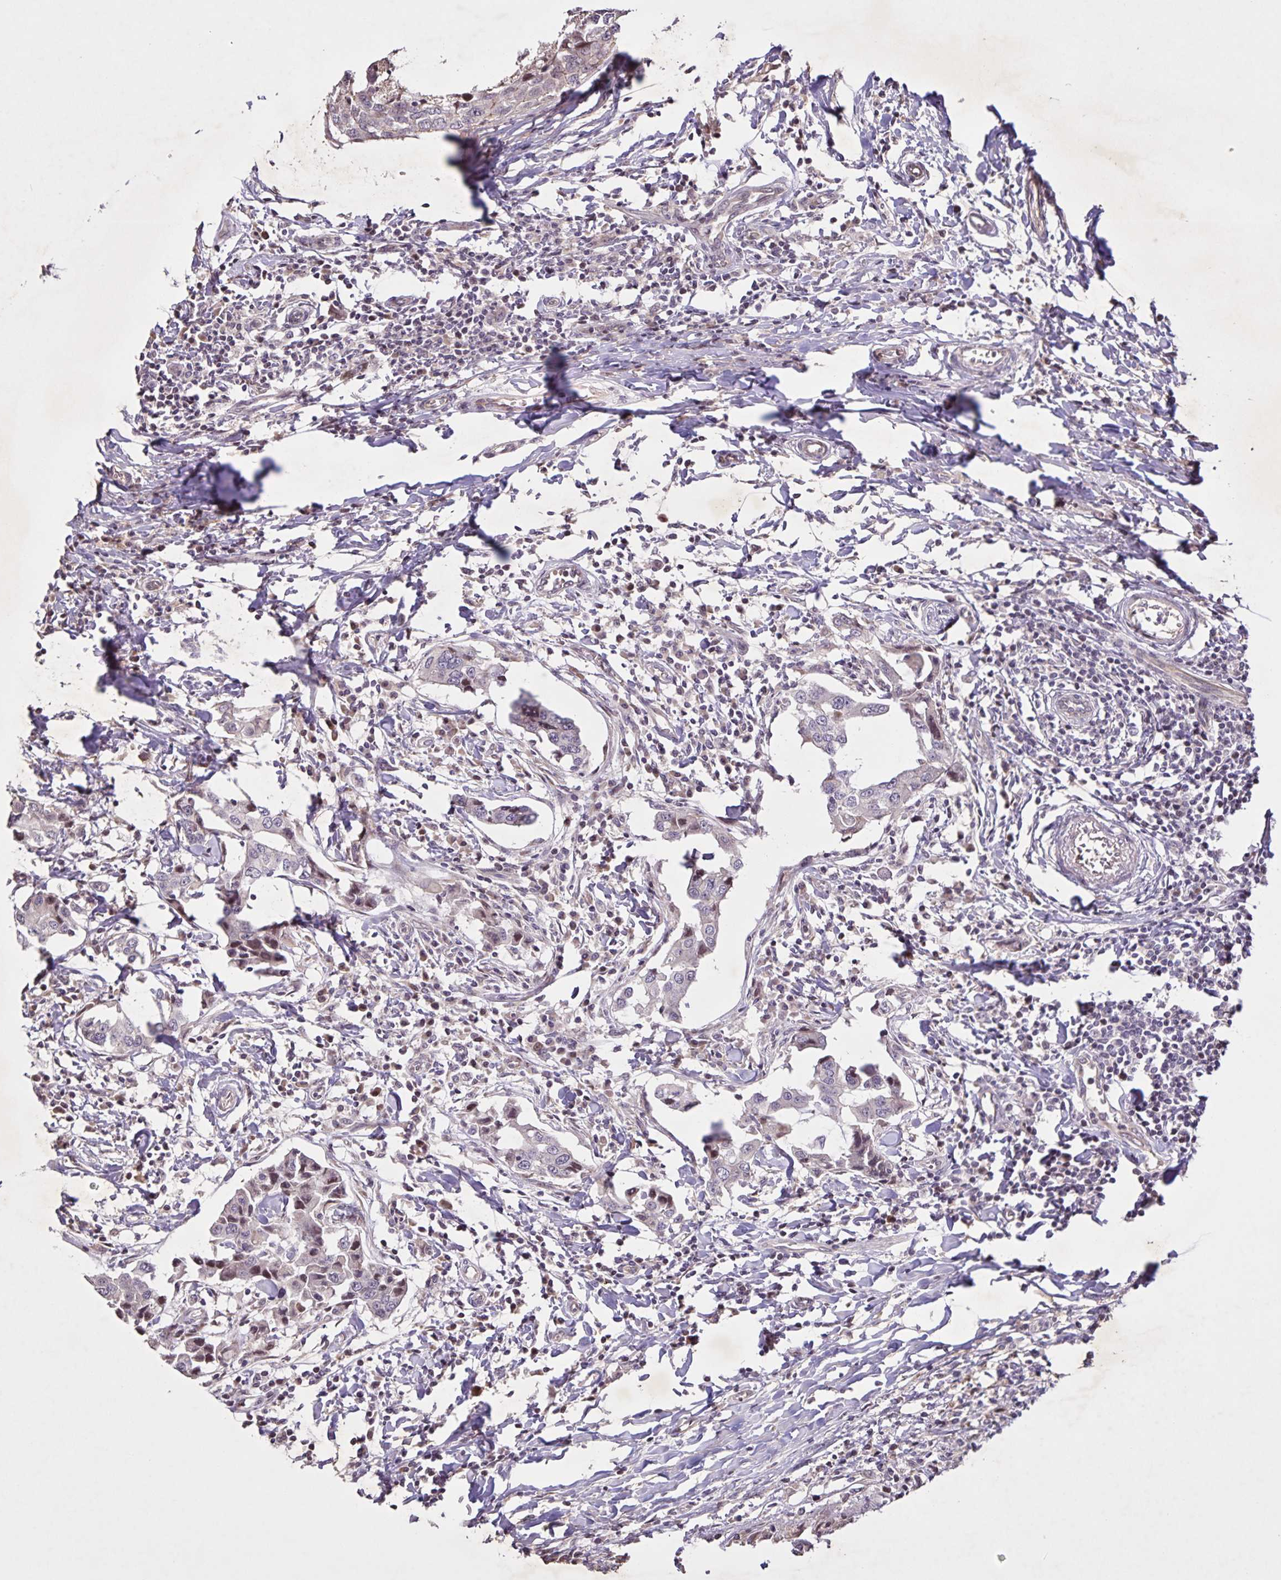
{"staining": {"intensity": "negative", "quantity": "none", "location": "none"}, "tissue": "breast cancer", "cell_type": "Tumor cells", "image_type": "cancer", "snomed": [{"axis": "morphology", "description": "Duct carcinoma"}, {"axis": "topography", "description": "Breast"}], "caption": "Tumor cells show no significant positivity in breast cancer.", "gene": "GDF2", "patient": {"sex": "female", "age": 27}}